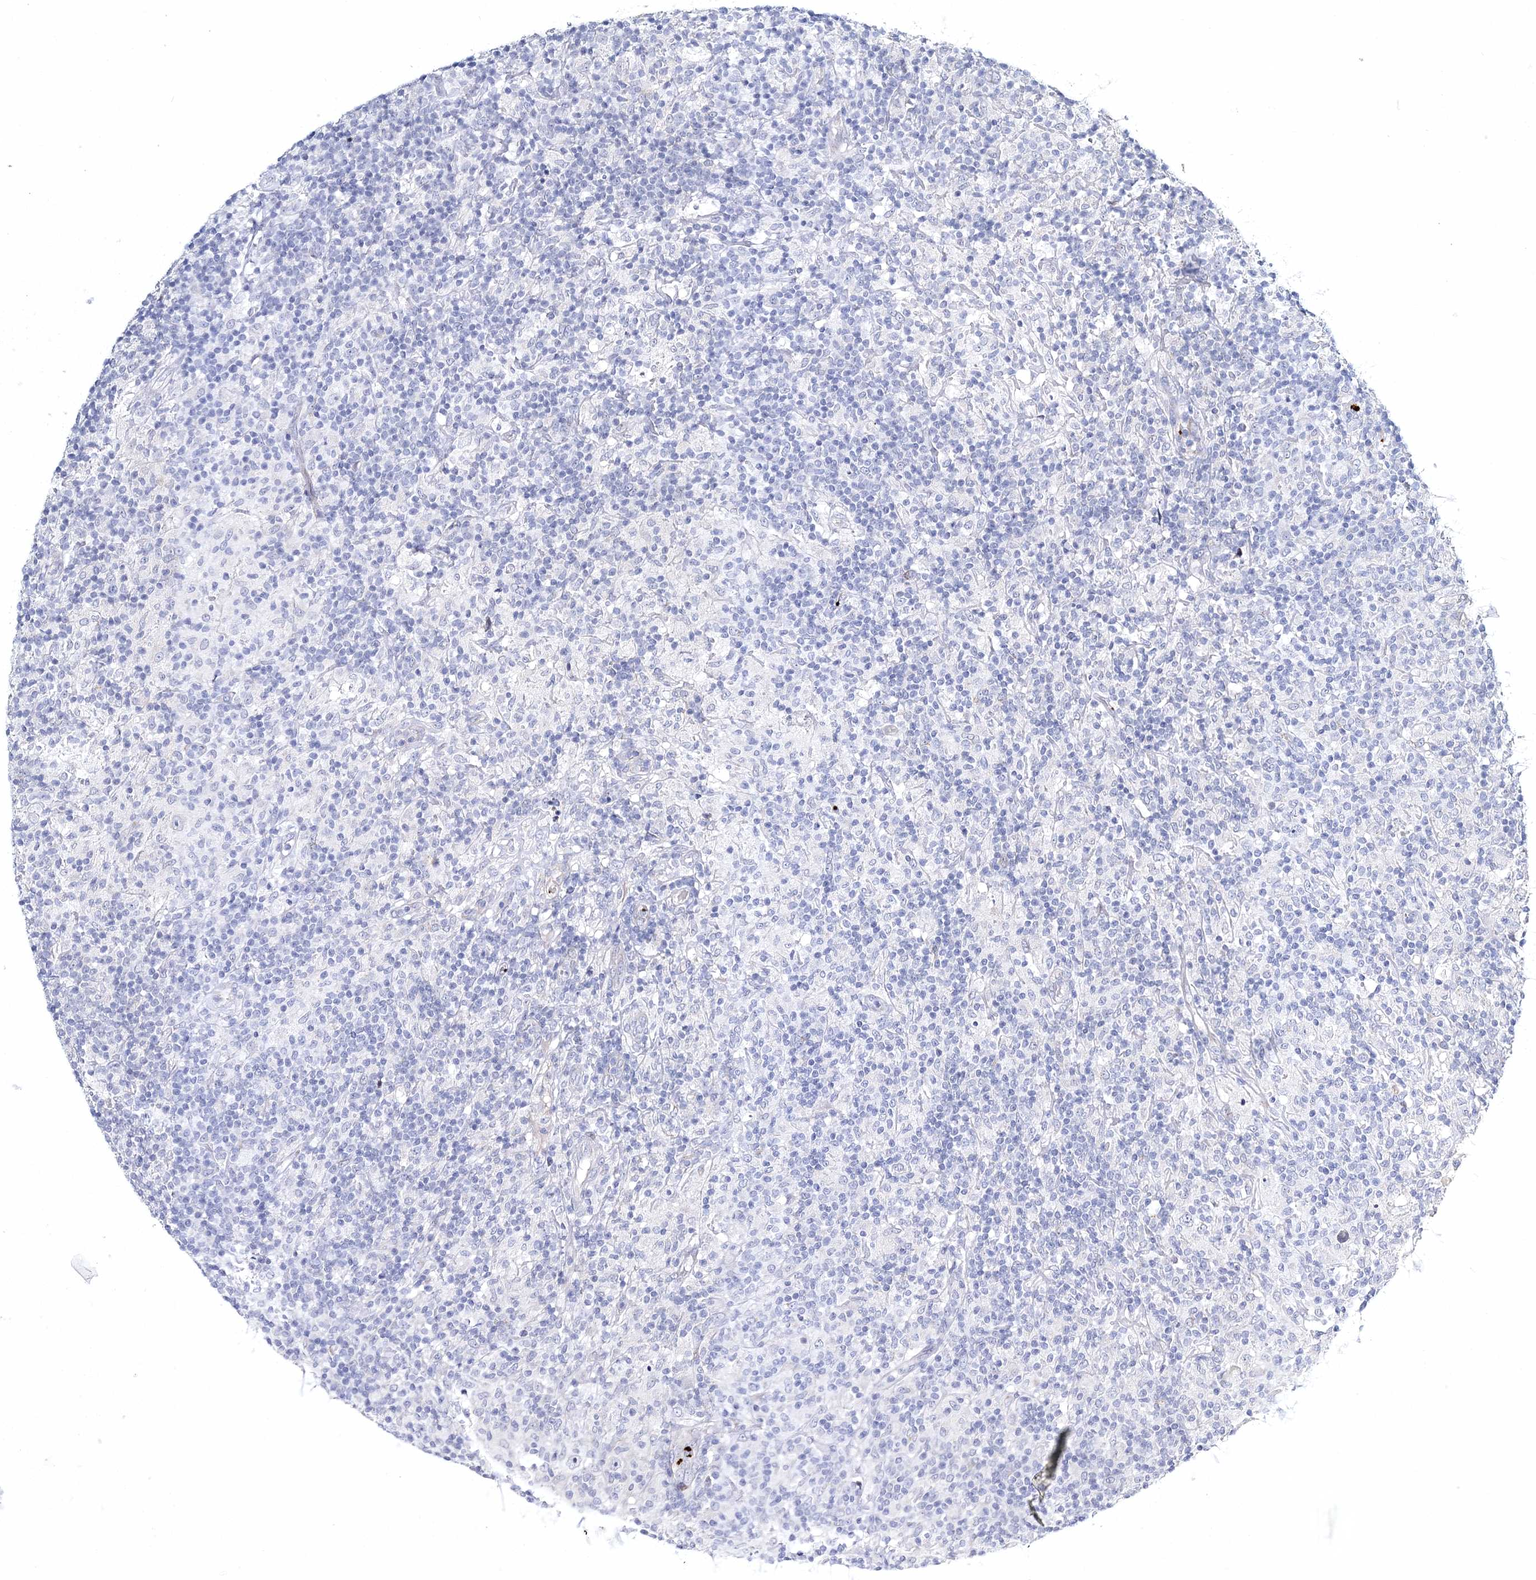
{"staining": {"intensity": "negative", "quantity": "none", "location": "none"}, "tissue": "lymphoma", "cell_type": "Tumor cells", "image_type": "cancer", "snomed": [{"axis": "morphology", "description": "Hodgkin's disease, NOS"}, {"axis": "topography", "description": "Lymph node"}], "caption": "This is an IHC image of Hodgkin's disease. There is no positivity in tumor cells.", "gene": "MYOZ2", "patient": {"sex": "male", "age": 70}}